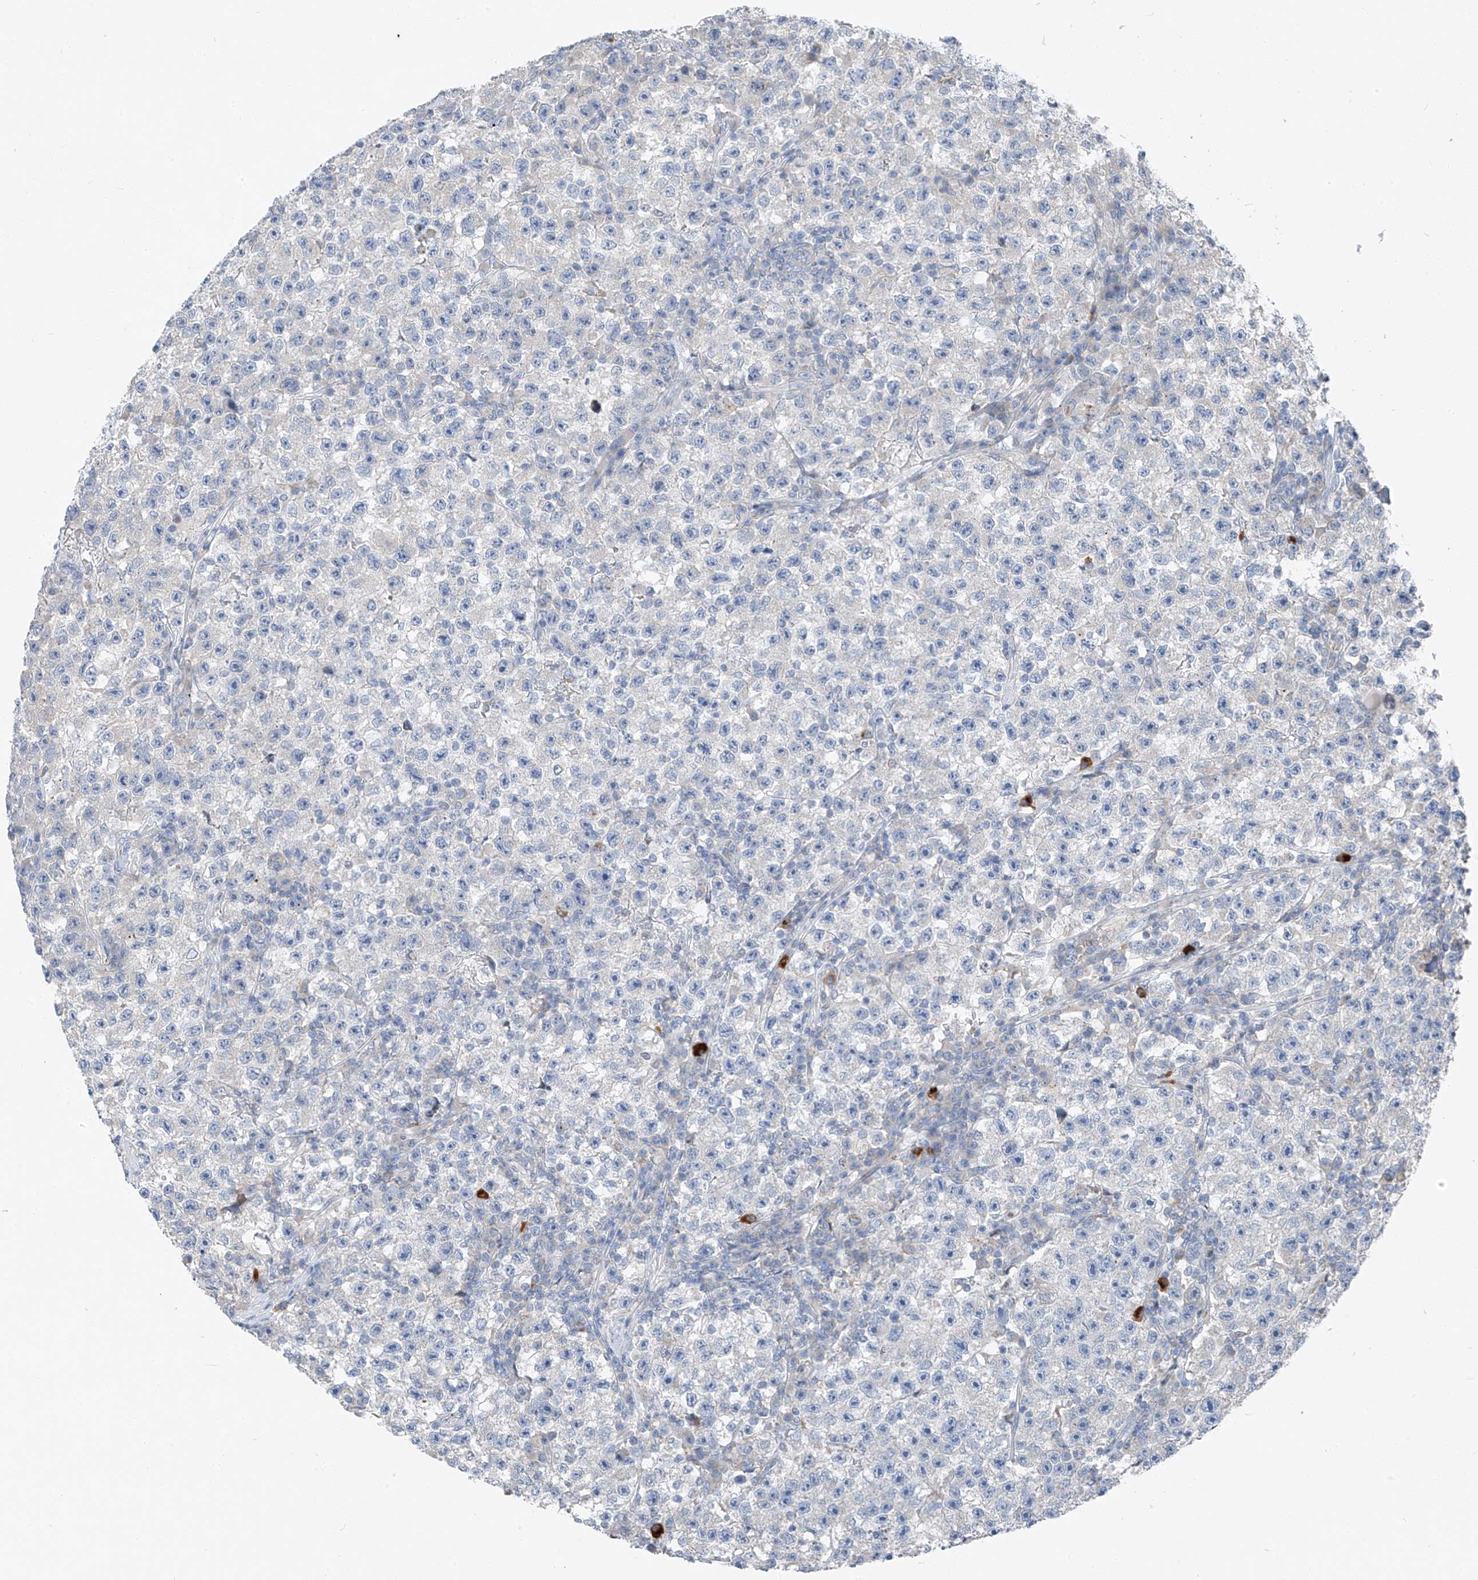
{"staining": {"intensity": "negative", "quantity": "none", "location": "none"}, "tissue": "testis cancer", "cell_type": "Tumor cells", "image_type": "cancer", "snomed": [{"axis": "morphology", "description": "Seminoma, NOS"}, {"axis": "topography", "description": "Testis"}], "caption": "Immunohistochemical staining of testis seminoma exhibits no significant positivity in tumor cells.", "gene": "CHMP2B", "patient": {"sex": "male", "age": 22}}